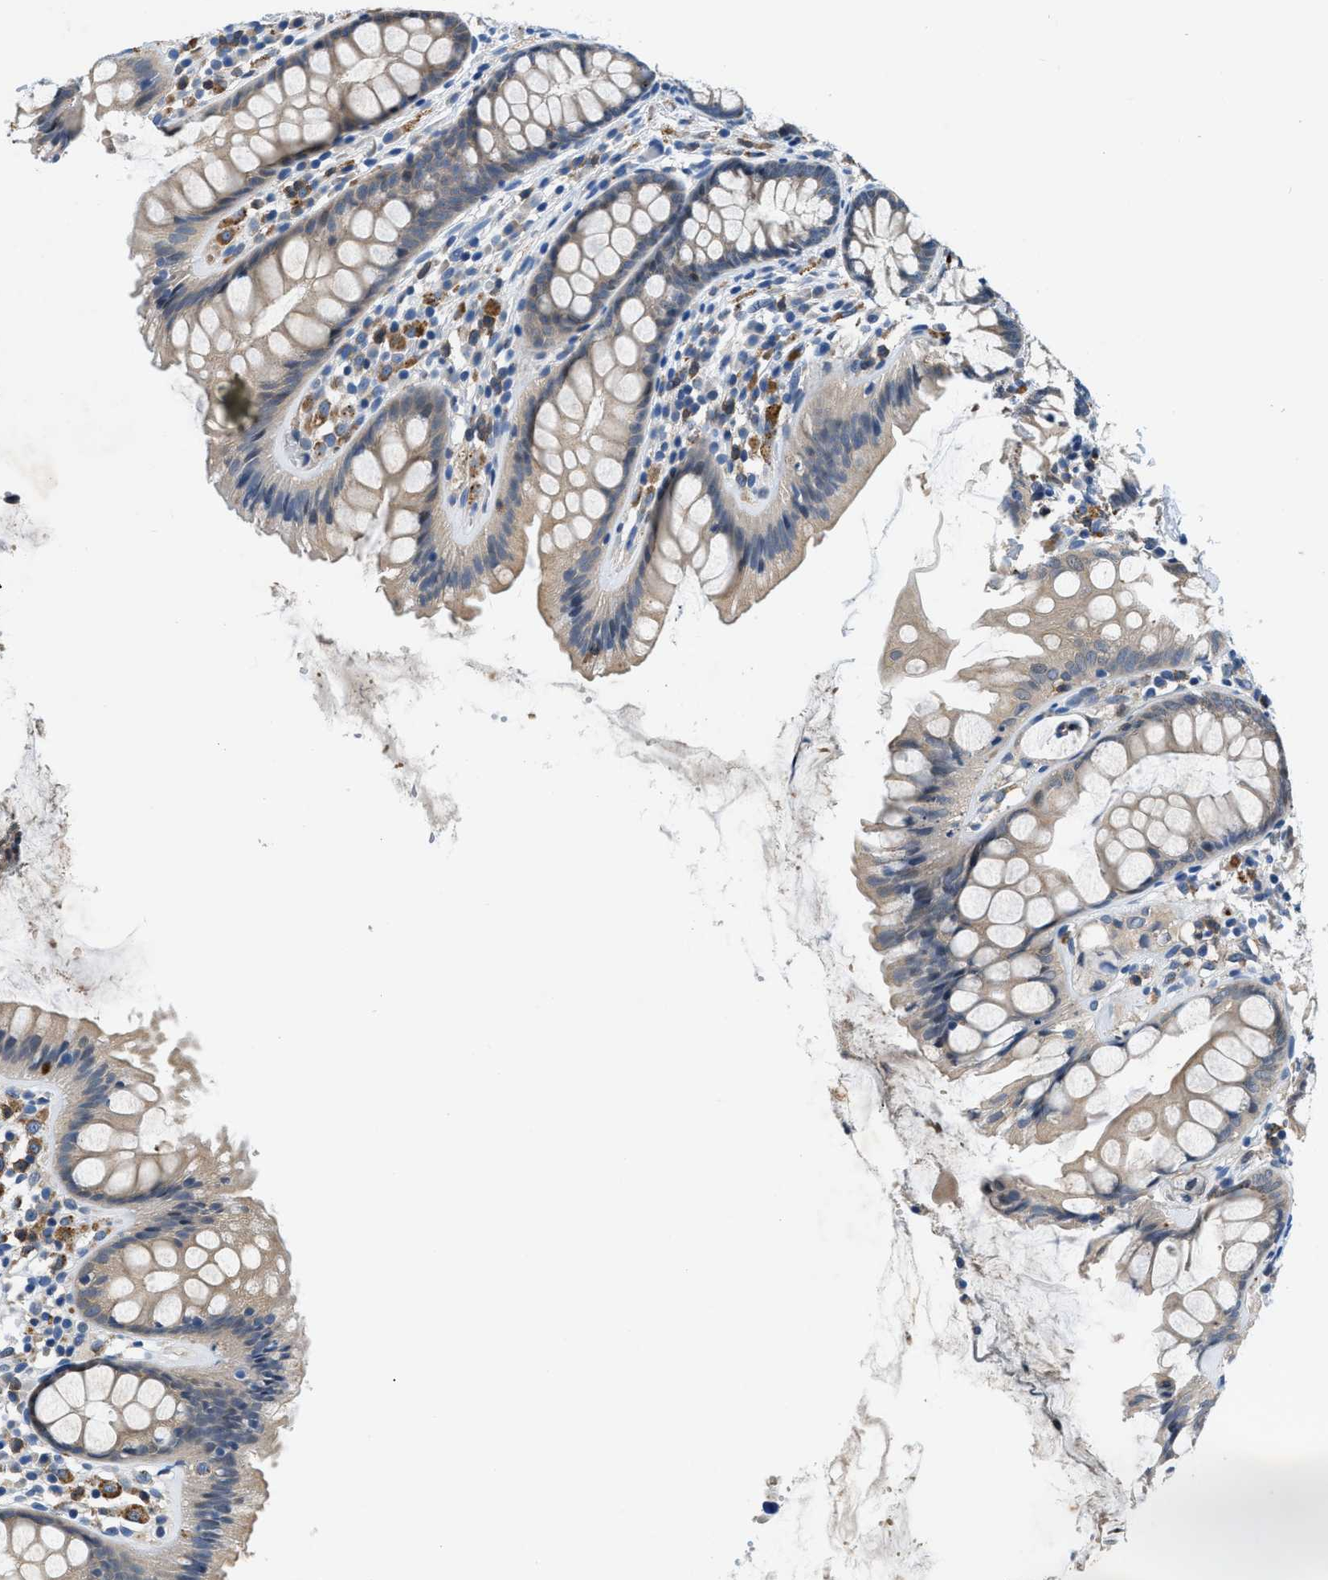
{"staining": {"intensity": "negative", "quantity": "none", "location": "none"}, "tissue": "colon", "cell_type": "Endothelial cells", "image_type": "normal", "snomed": [{"axis": "morphology", "description": "Normal tissue, NOS"}, {"axis": "topography", "description": "Colon"}], "caption": "Colon was stained to show a protein in brown. There is no significant expression in endothelial cells. The staining was performed using DAB (3,3'-diaminobenzidine) to visualize the protein expression in brown, while the nuclei were stained in blue with hematoxylin (Magnification: 20x).", "gene": "ADGRE3", "patient": {"sex": "female", "age": 56}}